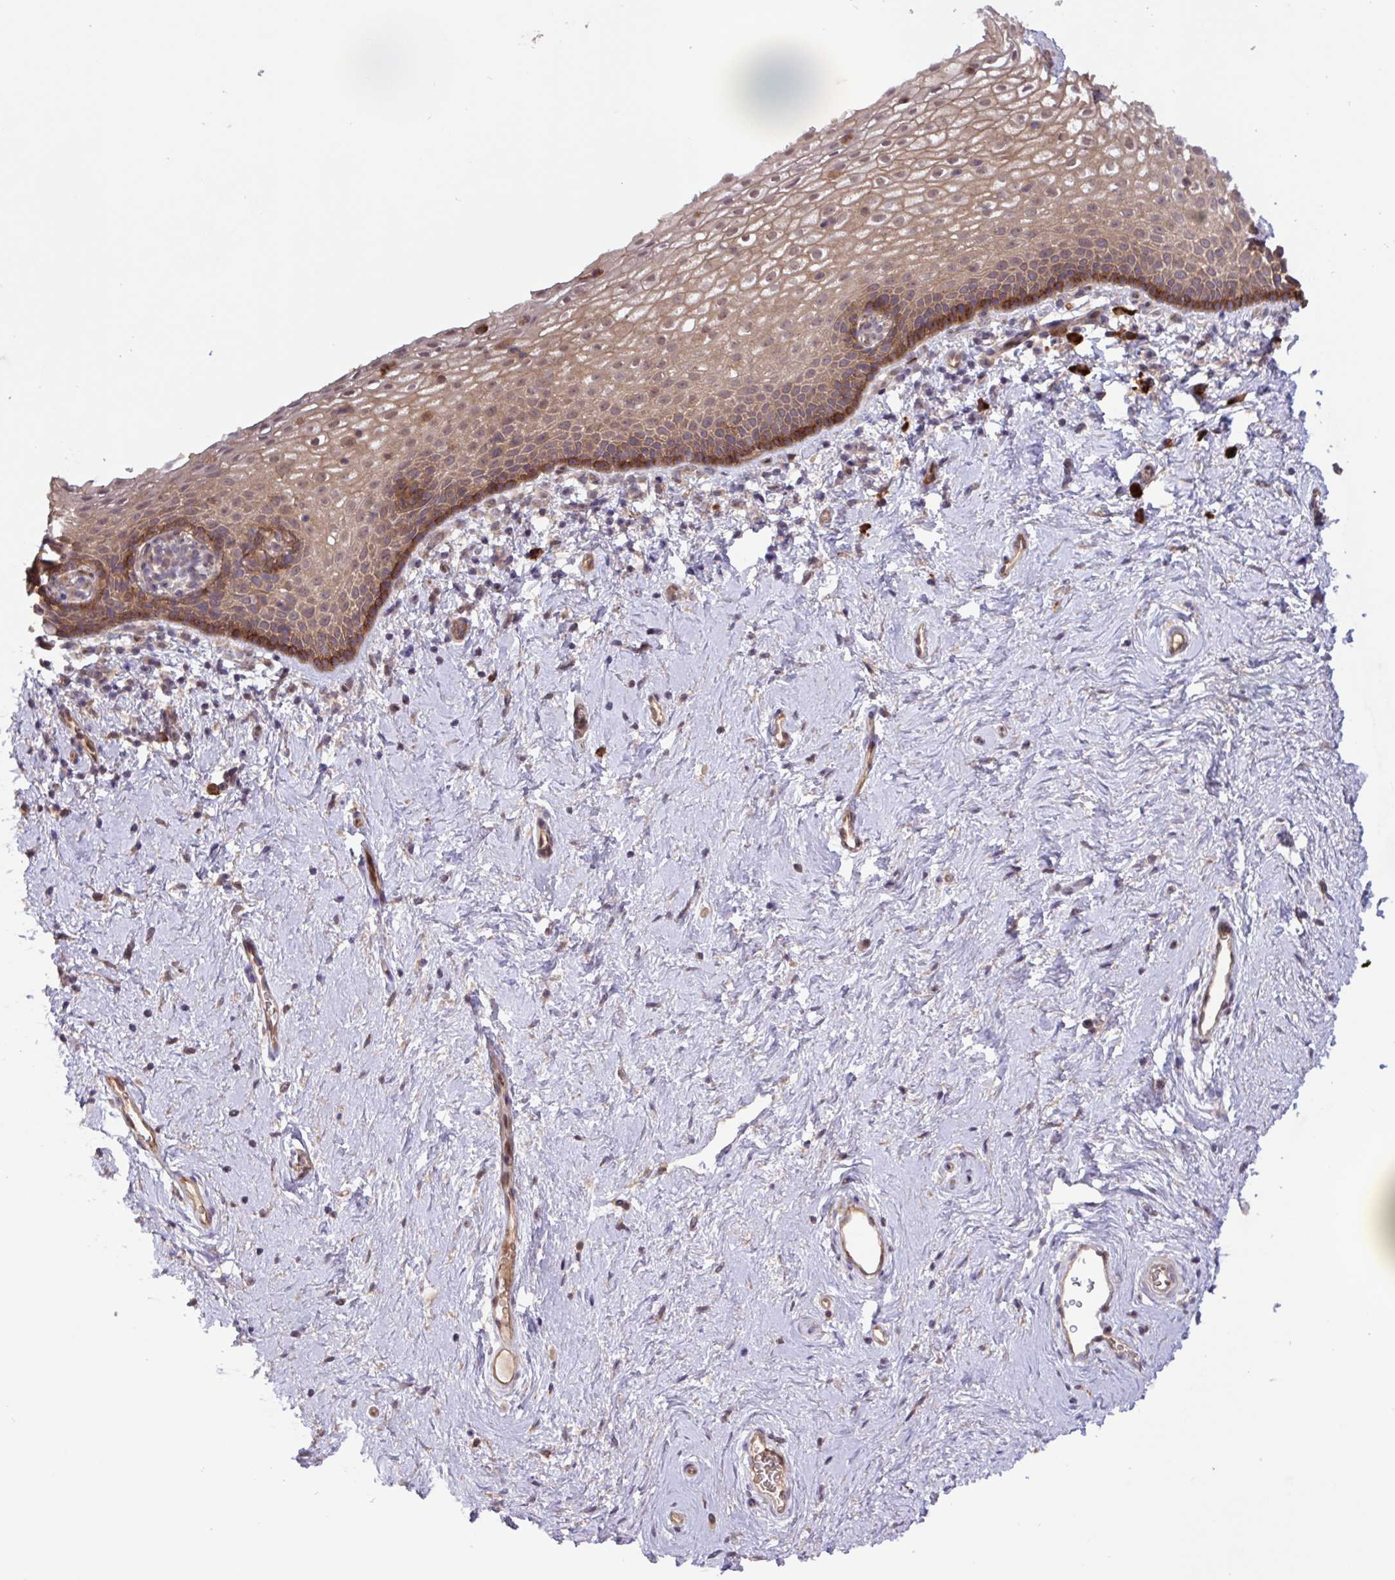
{"staining": {"intensity": "moderate", "quantity": "25%-75%", "location": "cytoplasmic/membranous,nuclear"}, "tissue": "vagina", "cell_type": "Squamous epithelial cells", "image_type": "normal", "snomed": [{"axis": "morphology", "description": "Normal tissue, NOS"}, {"axis": "topography", "description": "Vagina"}], "caption": "This micrograph shows unremarkable vagina stained with immunohistochemistry (IHC) to label a protein in brown. The cytoplasmic/membranous,nuclear of squamous epithelial cells show moderate positivity for the protein. Nuclei are counter-stained blue.", "gene": "INTS10", "patient": {"sex": "female", "age": 61}}